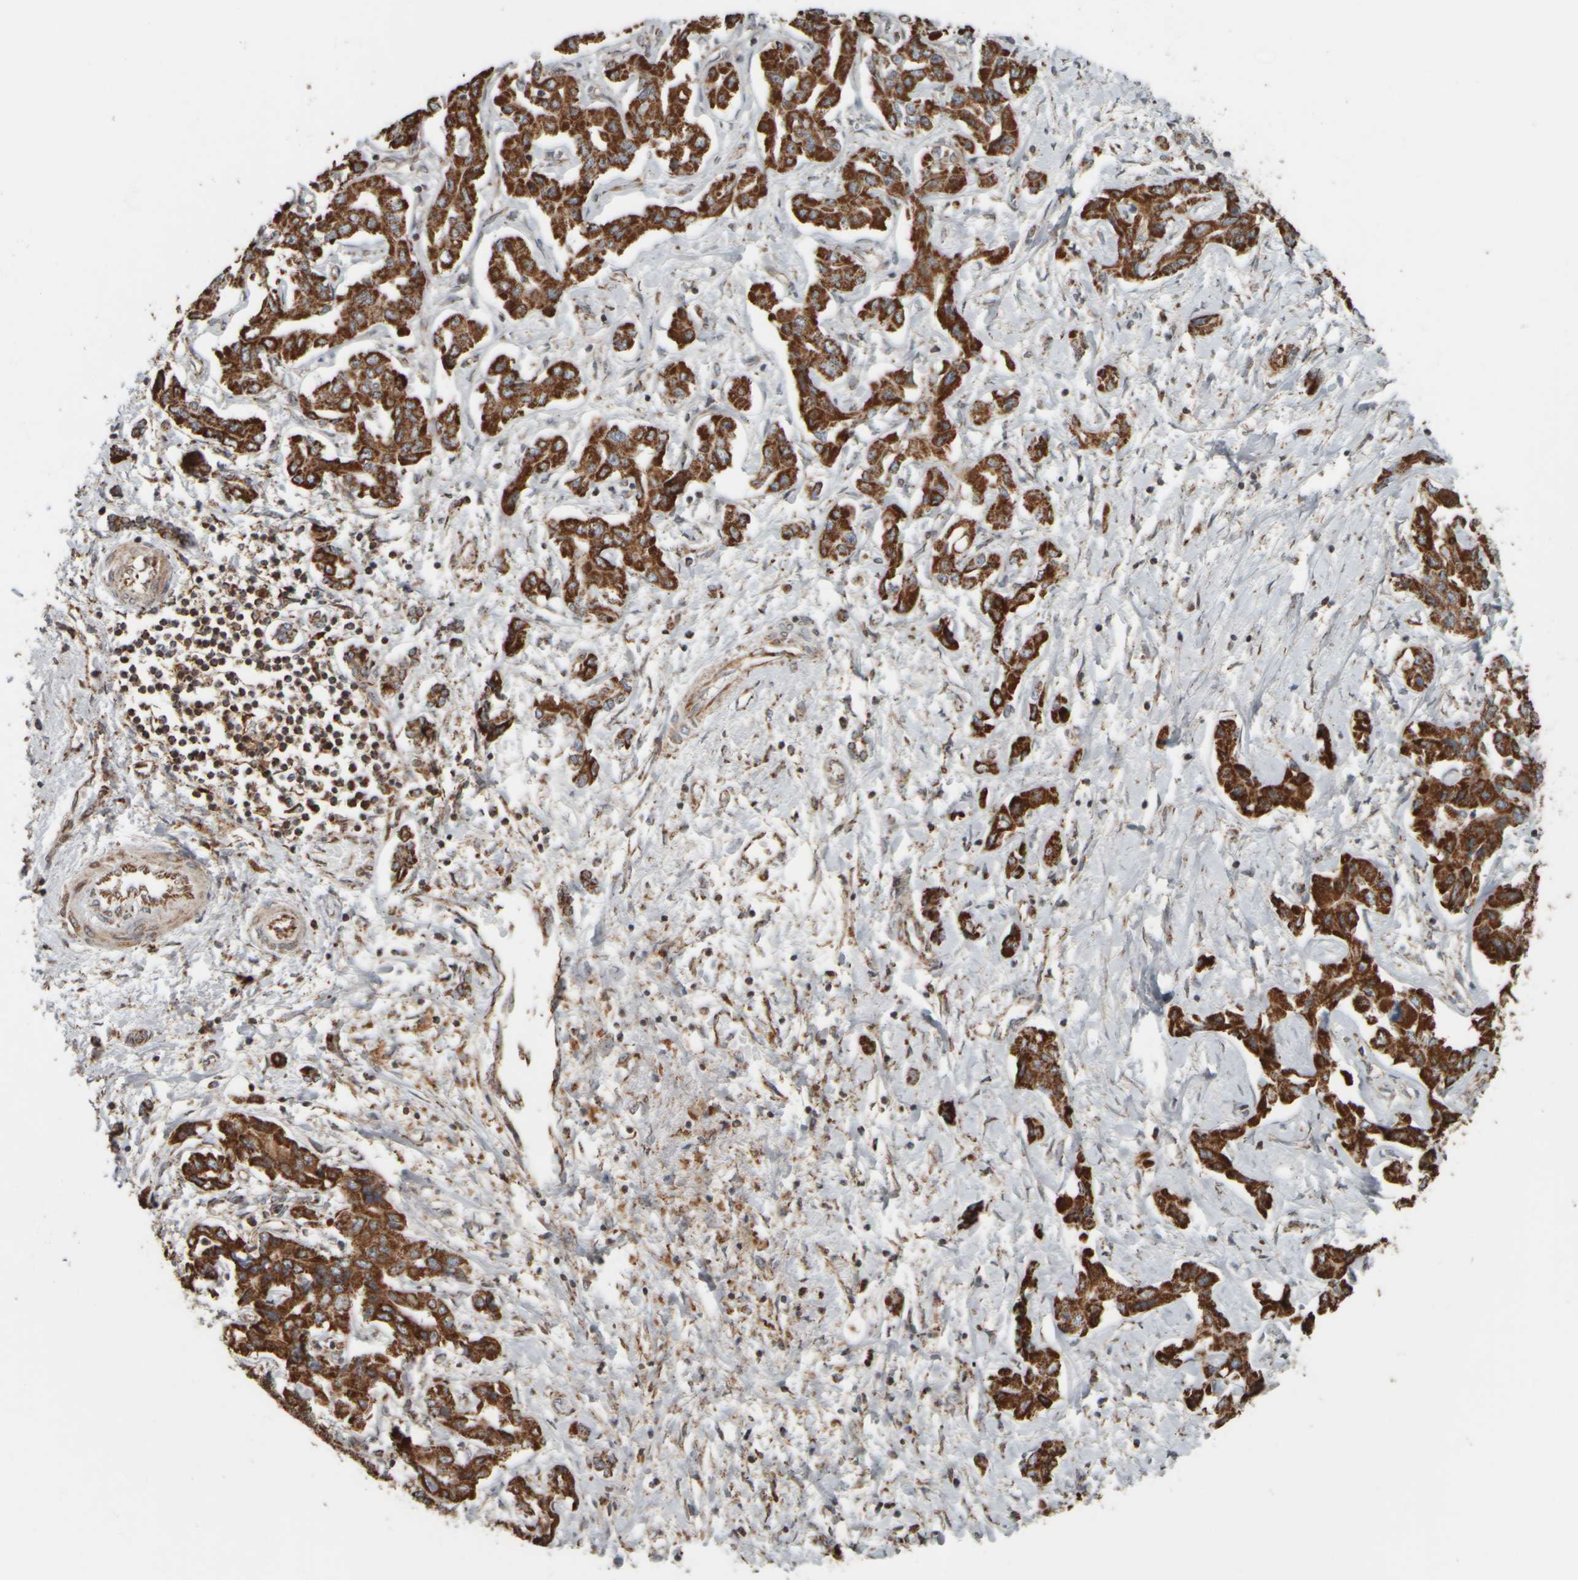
{"staining": {"intensity": "strong", "quantity": ">75%", "location": "cytoplasmic/membranous"}, "tissue": "liver cancer", "cell_type": "Tumor cells", "image_type": "cancer", "snomed": [{"axis": "morphology", "description": "Cholangiocarcinoma"}, {"axis": "topography", "description": "Liver"}], "caption": "Immunohistochemical staining of human liver cancer demonstrates high levels of strong cytoplasmic/membranous protein staining in about >75% of tumor cells. Ihc stains the protein in brown and the nuclei are stained blue.", "gene": "APBB2", "patient": {"sex": "male", "age": 59}}